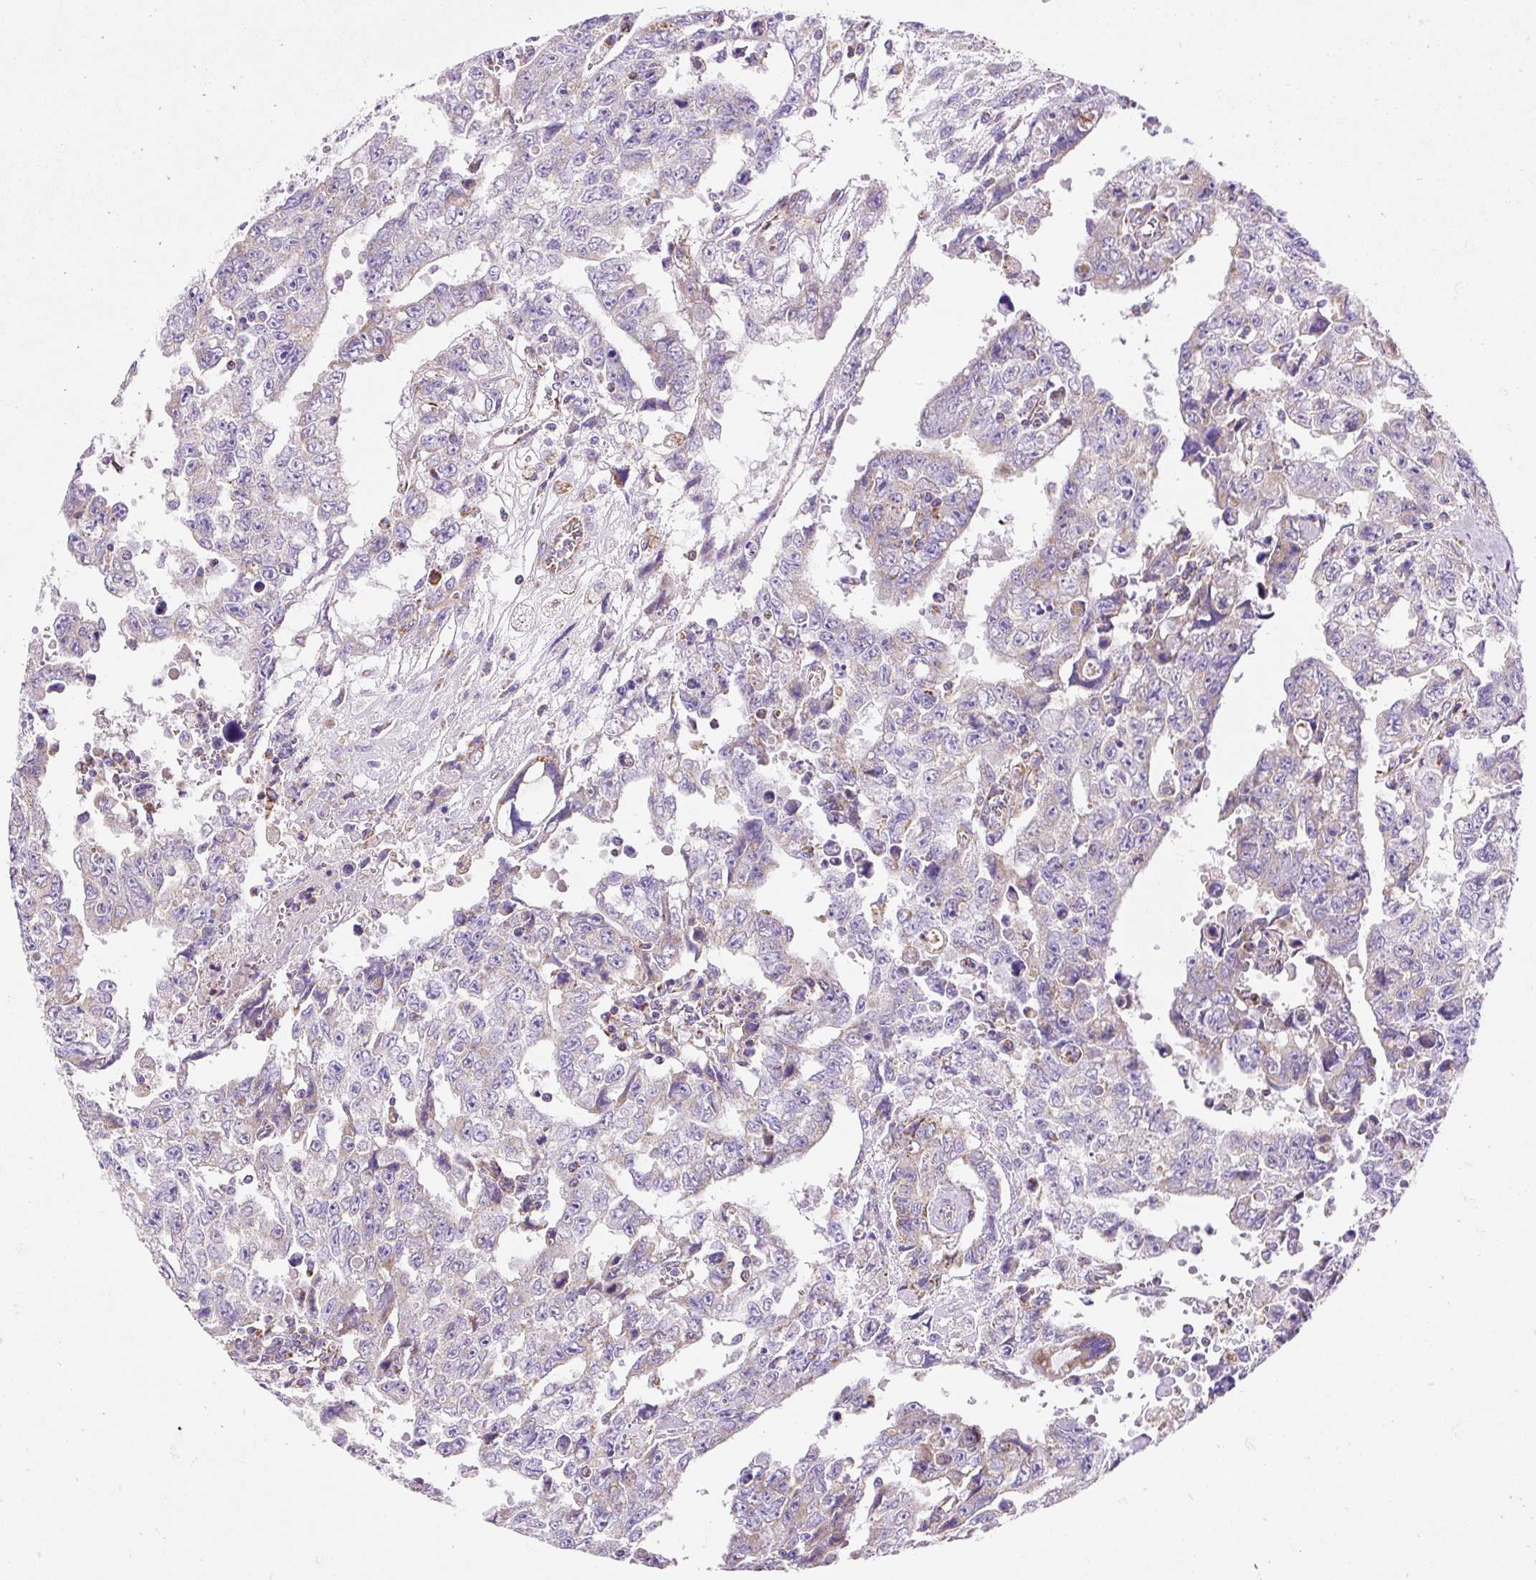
{"staining": {"intensity": "weak", "quantity": "<25%", "location": "cytoplasmic/membranous"}, "tissue": "testis cancer", "cell_type": "Tumor cells", "image_type": "cancer", "snomed": [{"axis": "morphology", "description": "Carcinoma, Embryonal, NOS"}, {"axis": "topography", "description": "Testis"}], "caption": "A micrograph of human testis cancer (embryonal carcinoma) is negative for staining in tumor cells.", "gene": "DAAM2", "patient": {"sex": "male", "age": 24}}